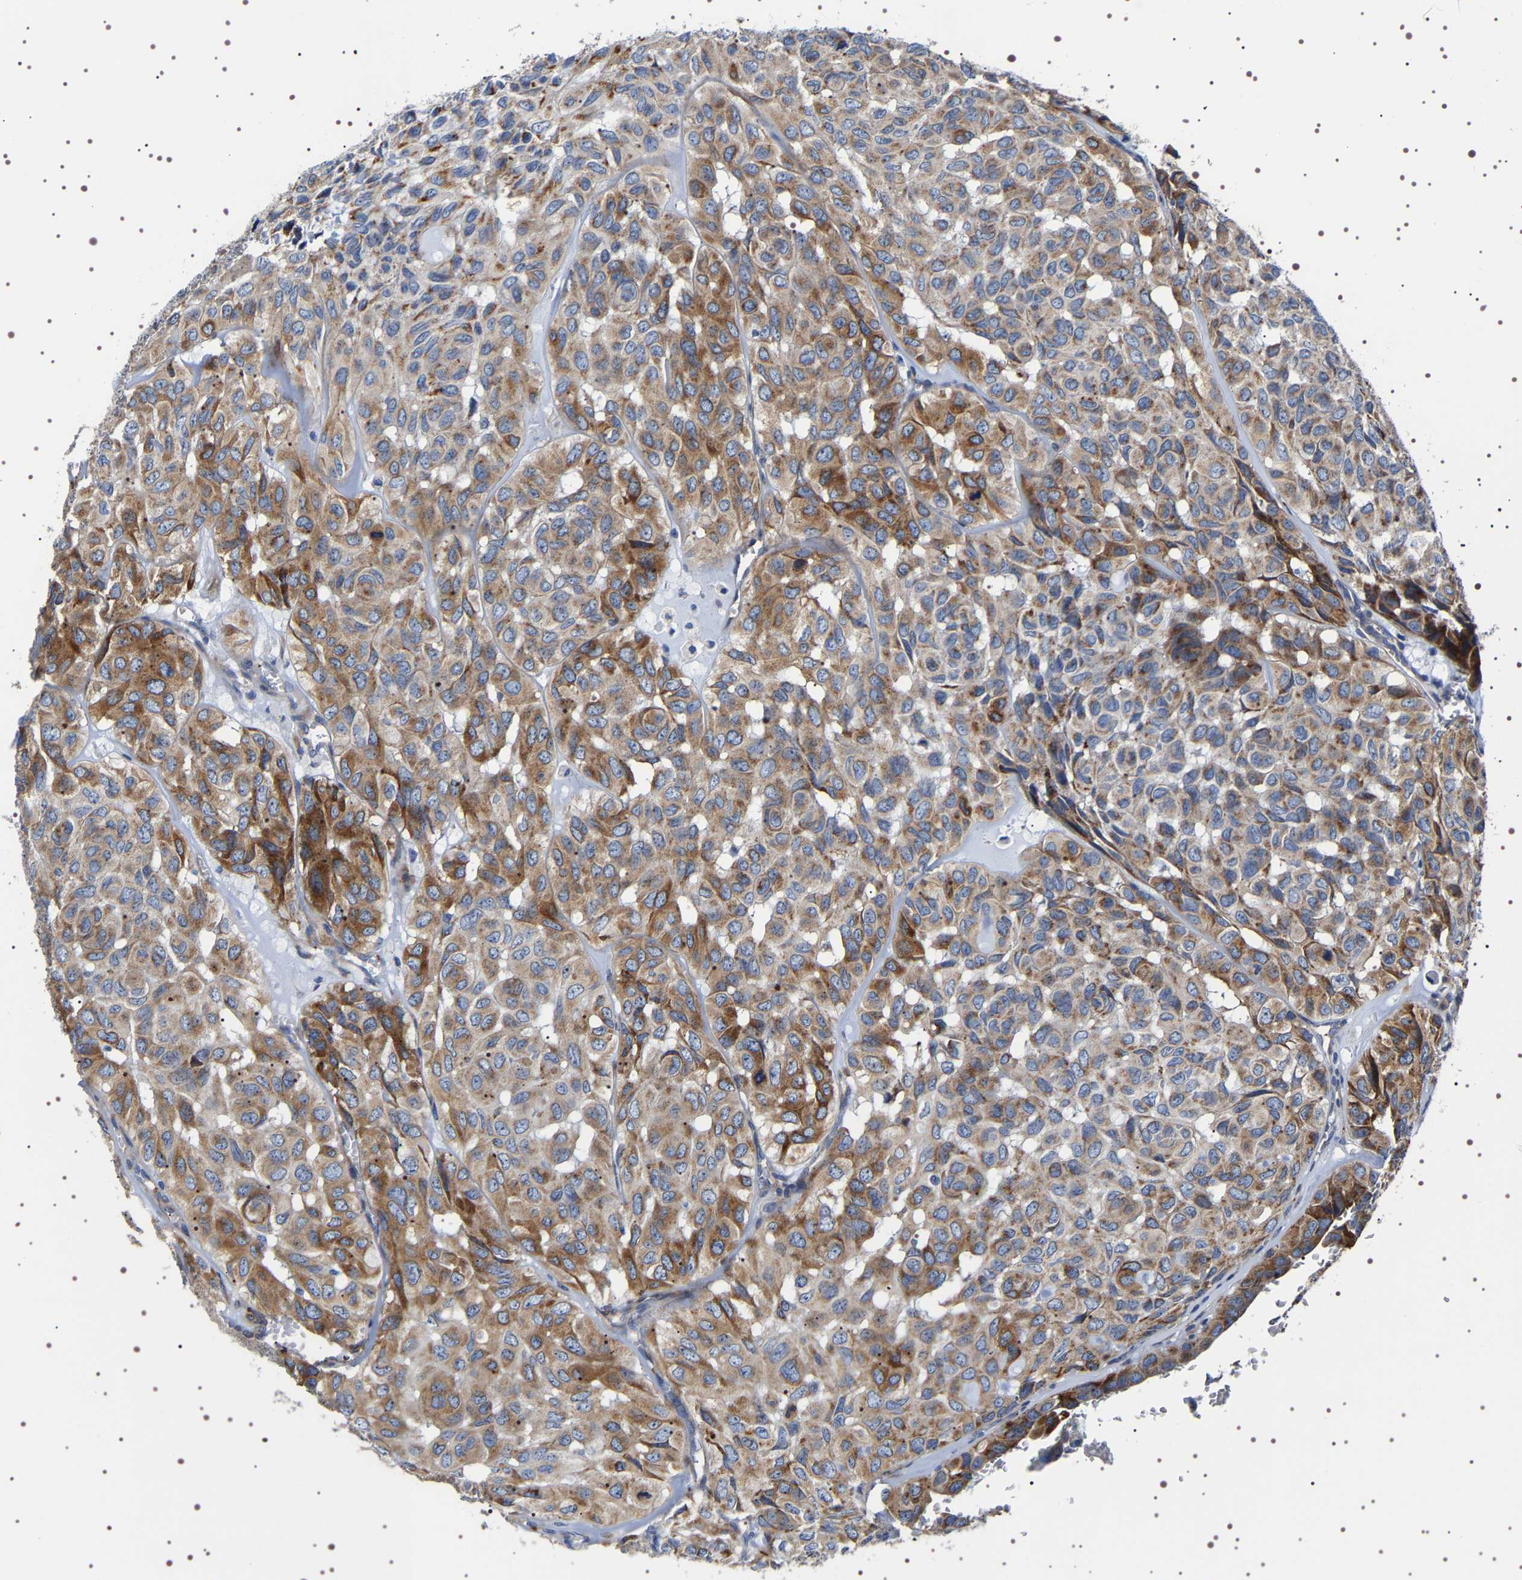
{"staining": {"intensity": "moderate", "quantity": ">75%", "location": "cytoplasmic/membranous"}, "tissue": "head and neck cancer", "cell_type": "Tumor cells", "image_type": "cancer", "snomed": [{"axis": "morphology", "description": "Adenocarcinoma, NOS"}, {"axis": "topography", "description": "Salivary gland, NOS"}, {"axis": "topography", "description": "Head-Neck"}], "caption": "Approximately >75% of tumor cells in head and neck cancer demonstrate moderate cytoplasmic/membranous protein expression as visualized by brown immunohistochemical staining.", "gene": "SQLE", "patient": {"sex": "female", "age": 76}}